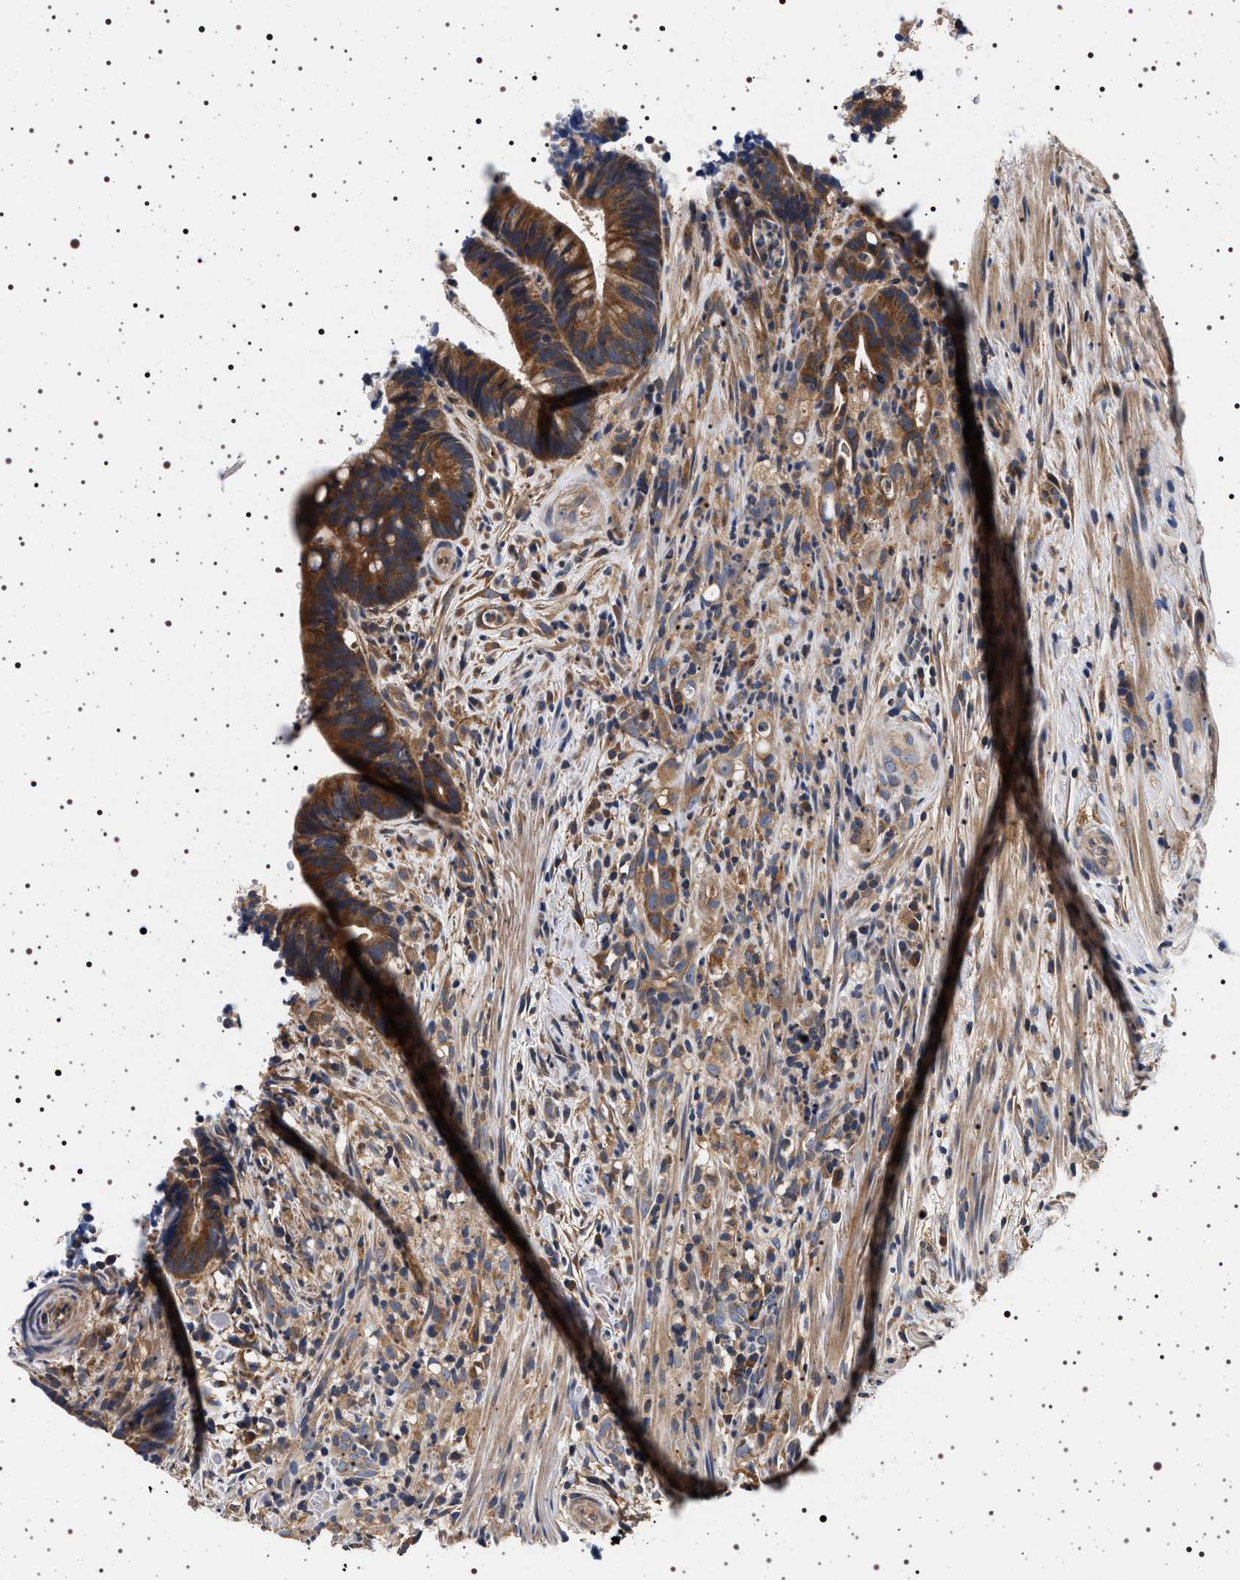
{"staining": {"intensity": "moderate", "quantity": ">75%", "location": "cytoplasmic/membranous"}, "tissue": "colorectal cancer", "cell_type": "Tumor cells", "image_type": "cancer", "snomed": [{"axis": "morphology", "description": "Adenocarcinoma, NOS"}, {"axis": "topography", "description": "Colon"}], "caption": "Immunohistochemistry (IHC) (DAB (3,3'-diaminobenzidine)) staining of human colorectal cancer (adenocarcinoma) displays moderate cytoplasmic/membranous protein staining in about >75% of tumor cells.", "gene": "DCBLD2", "patient": {"sex": "female", "age": 66}}